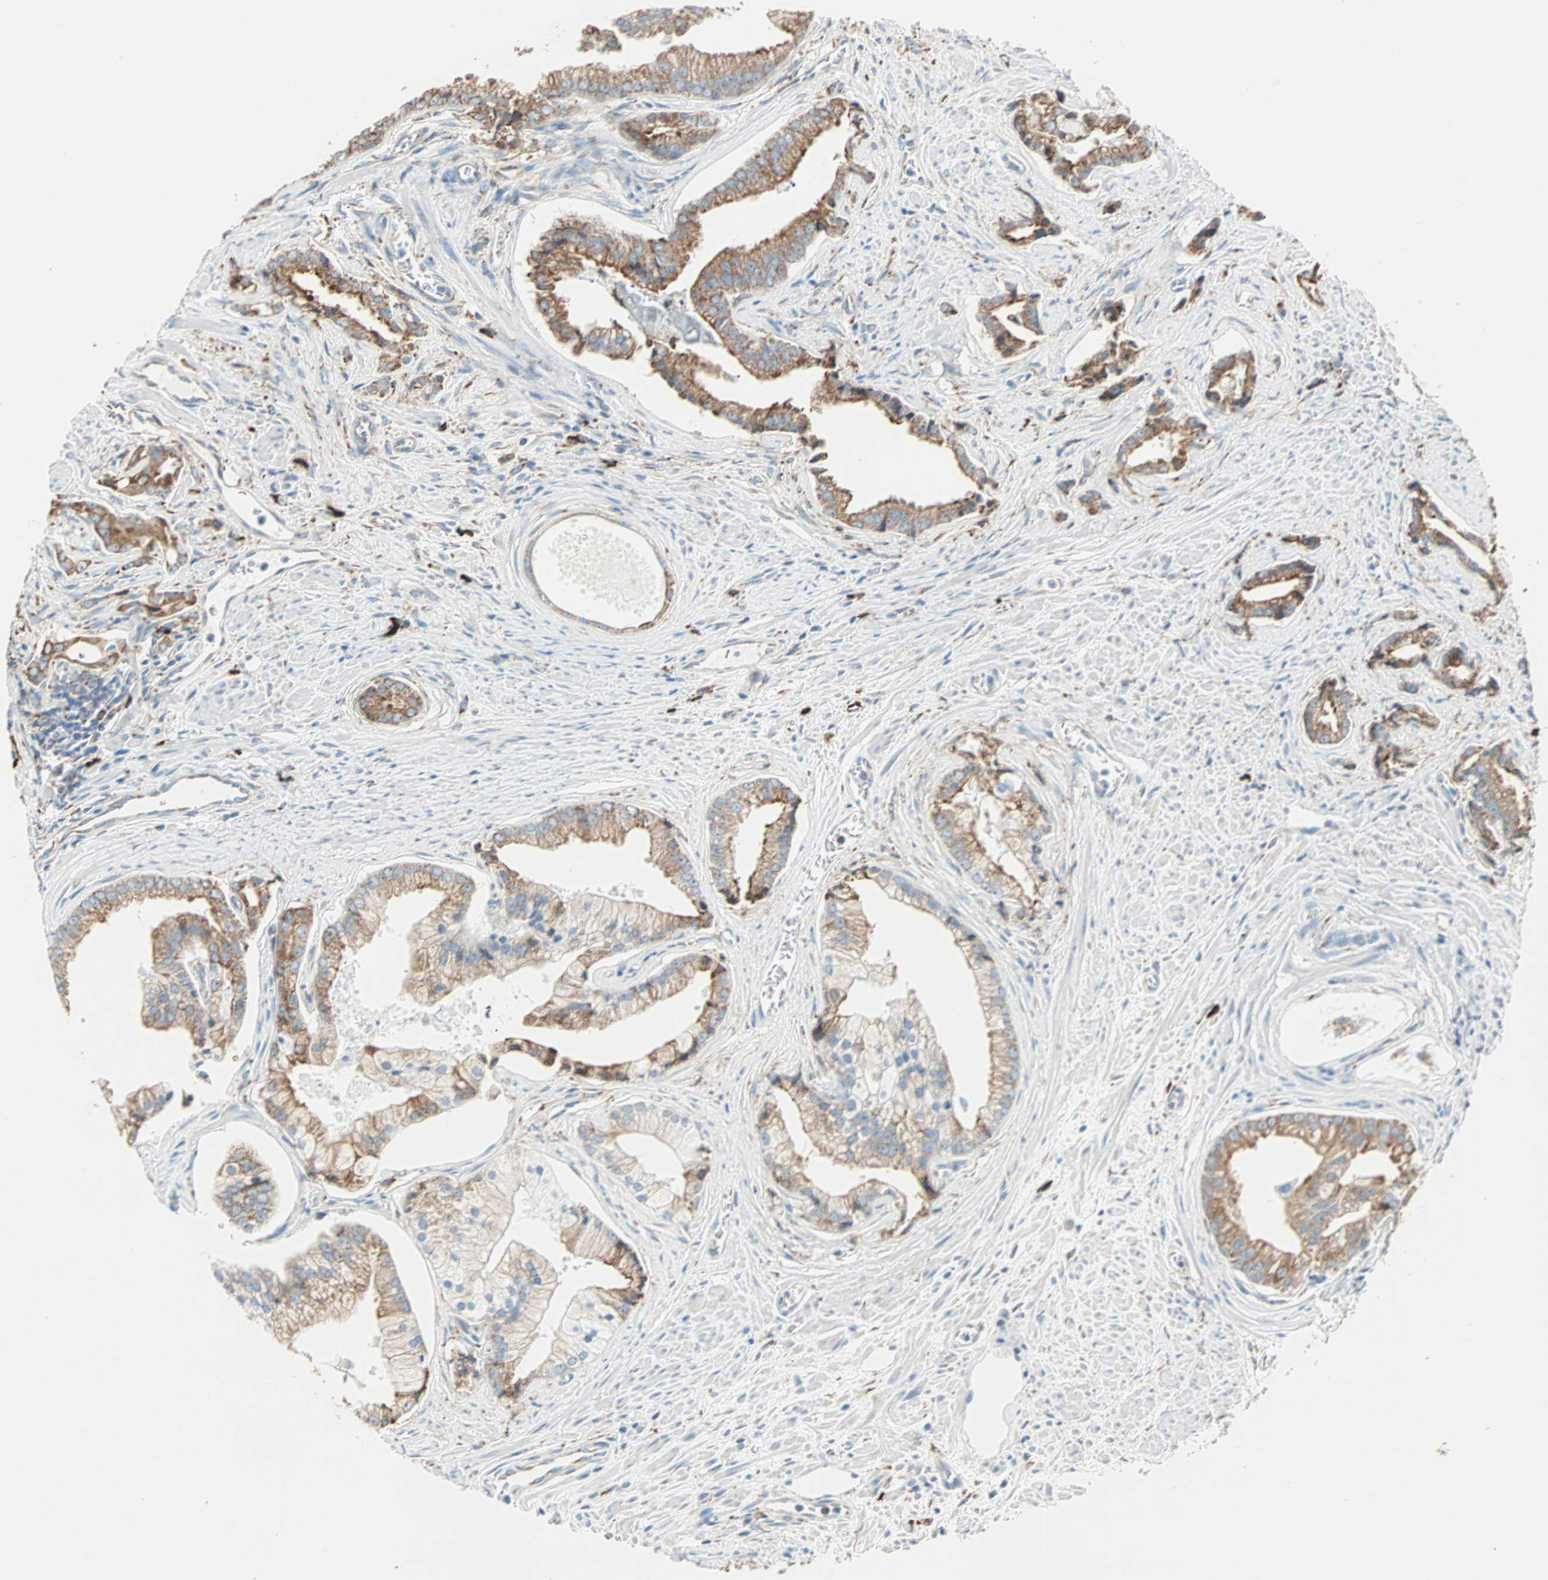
{"staining": {"intensity": "moderate", "quantity": ">75%", "location": "cytoplasmic/membranous"}, "tissue": "prostate cancer", "cell_type": "Tumor cells", "image_type": "cancer", "snomed": [{"axis": "morphology", "description": "Adenocarcinoma, High grade"}, {"axis": "topography", "description": "Prostate"}], "caption": "Immunohistochemical staining of high-grade adenocarcinoma (prostate) displays moderate cytoplasmic/membranous protein expression in approximately >75% of tumor cells.", "gene": "PLCXD1", "patient": {"sex": "male", "age": 67}}